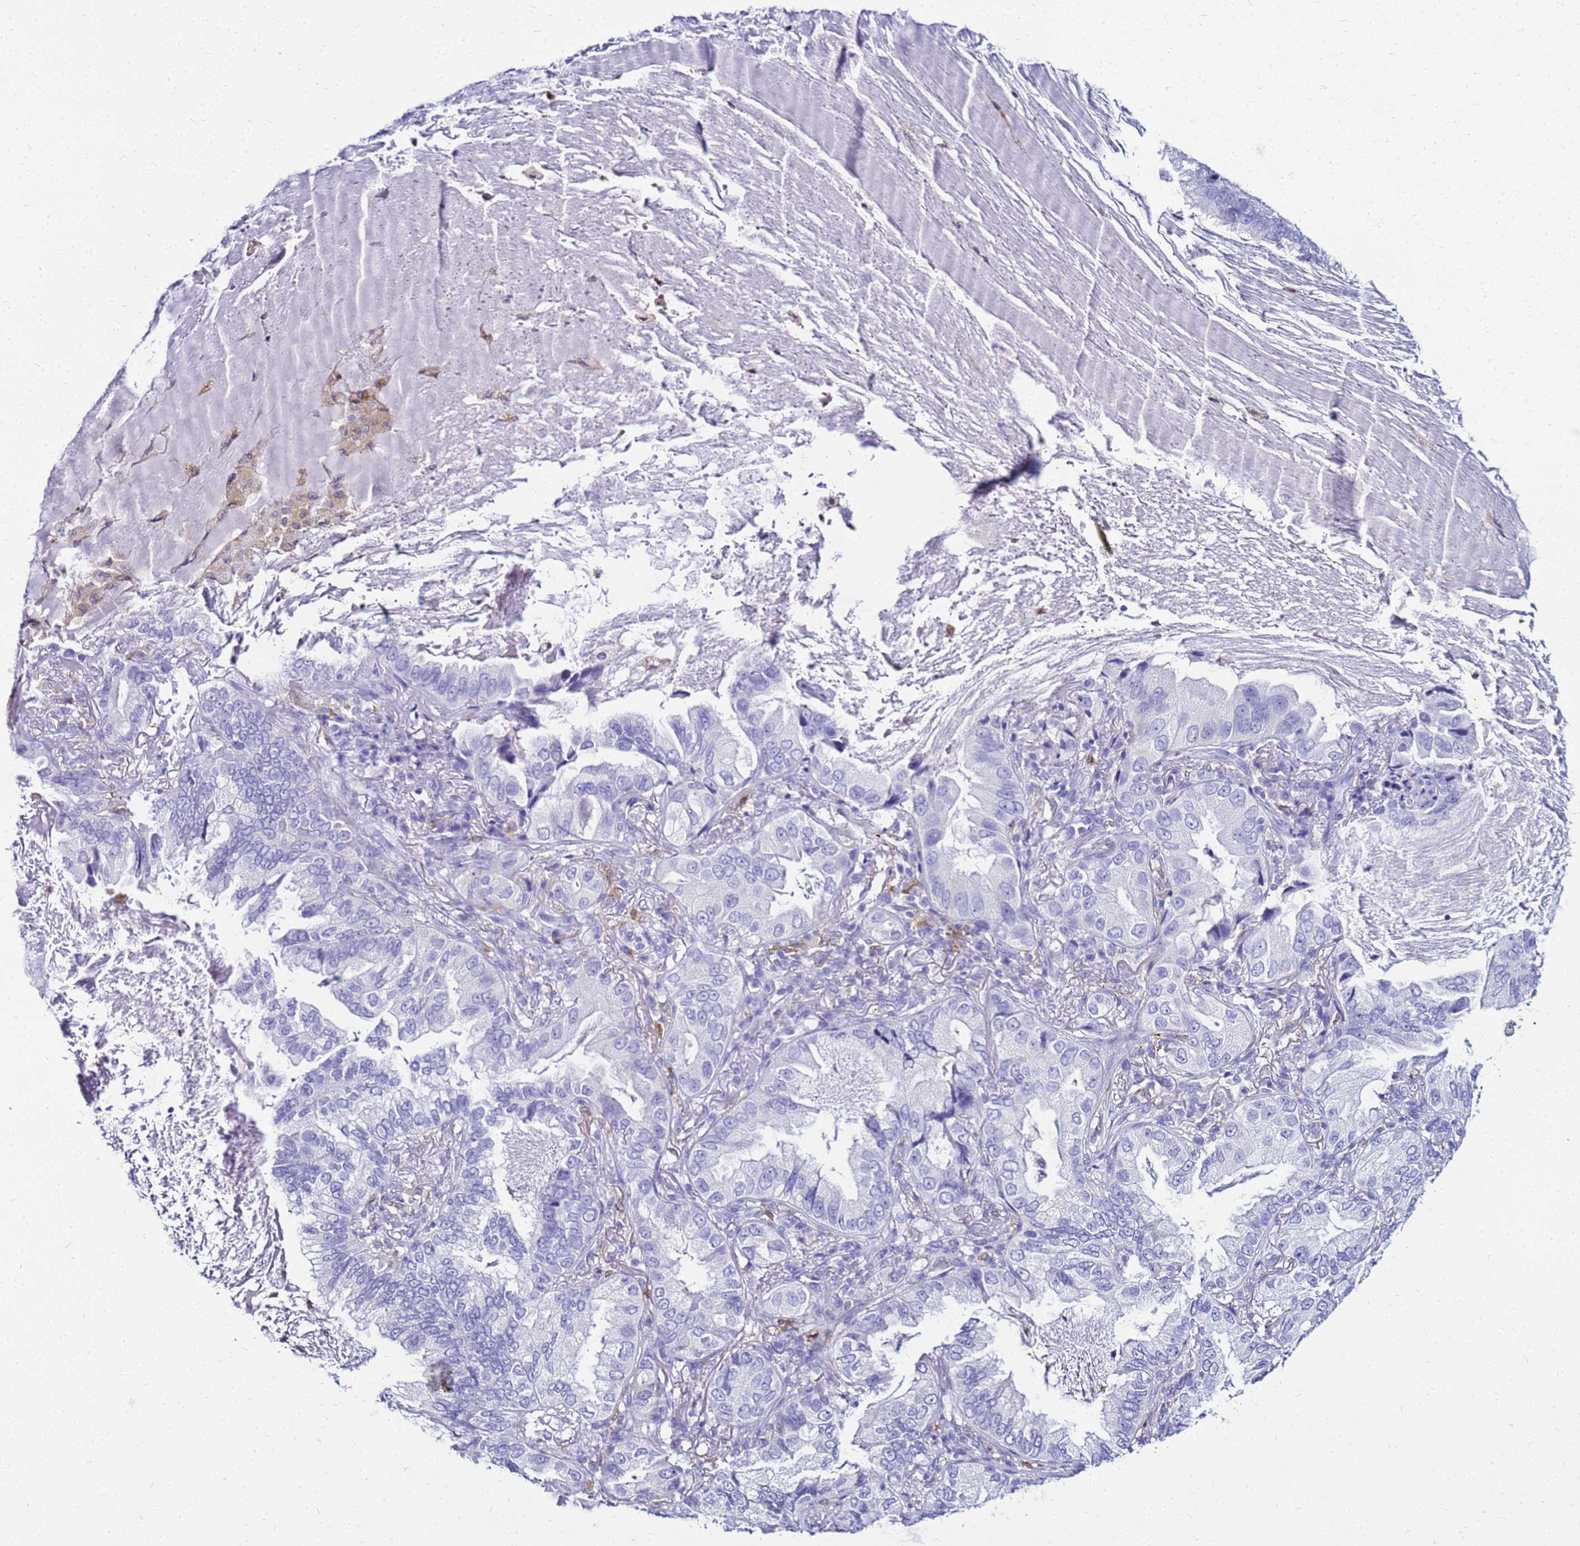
{"staining": {"intensity": "negative", "quantity": "none", "location": "none"}, "tissue": "lung cancer", "cell_type": "Tumor cells", "image_type": "cancer", "snomed": [{"axis": "morphology", "description": "Adenocarcinoma, NOS"}, {"axis": "topography", "description": "Lung"}], "caption": "This histopathology image is of adenocarcinoma (lung) stained with immunohistochemistry to label a protein in brown with the nuclei are counter-stained blue. There is no positivity in tumor cells.", "gene": "CSTA", "patient": {"sex": "female", "age": 69}}